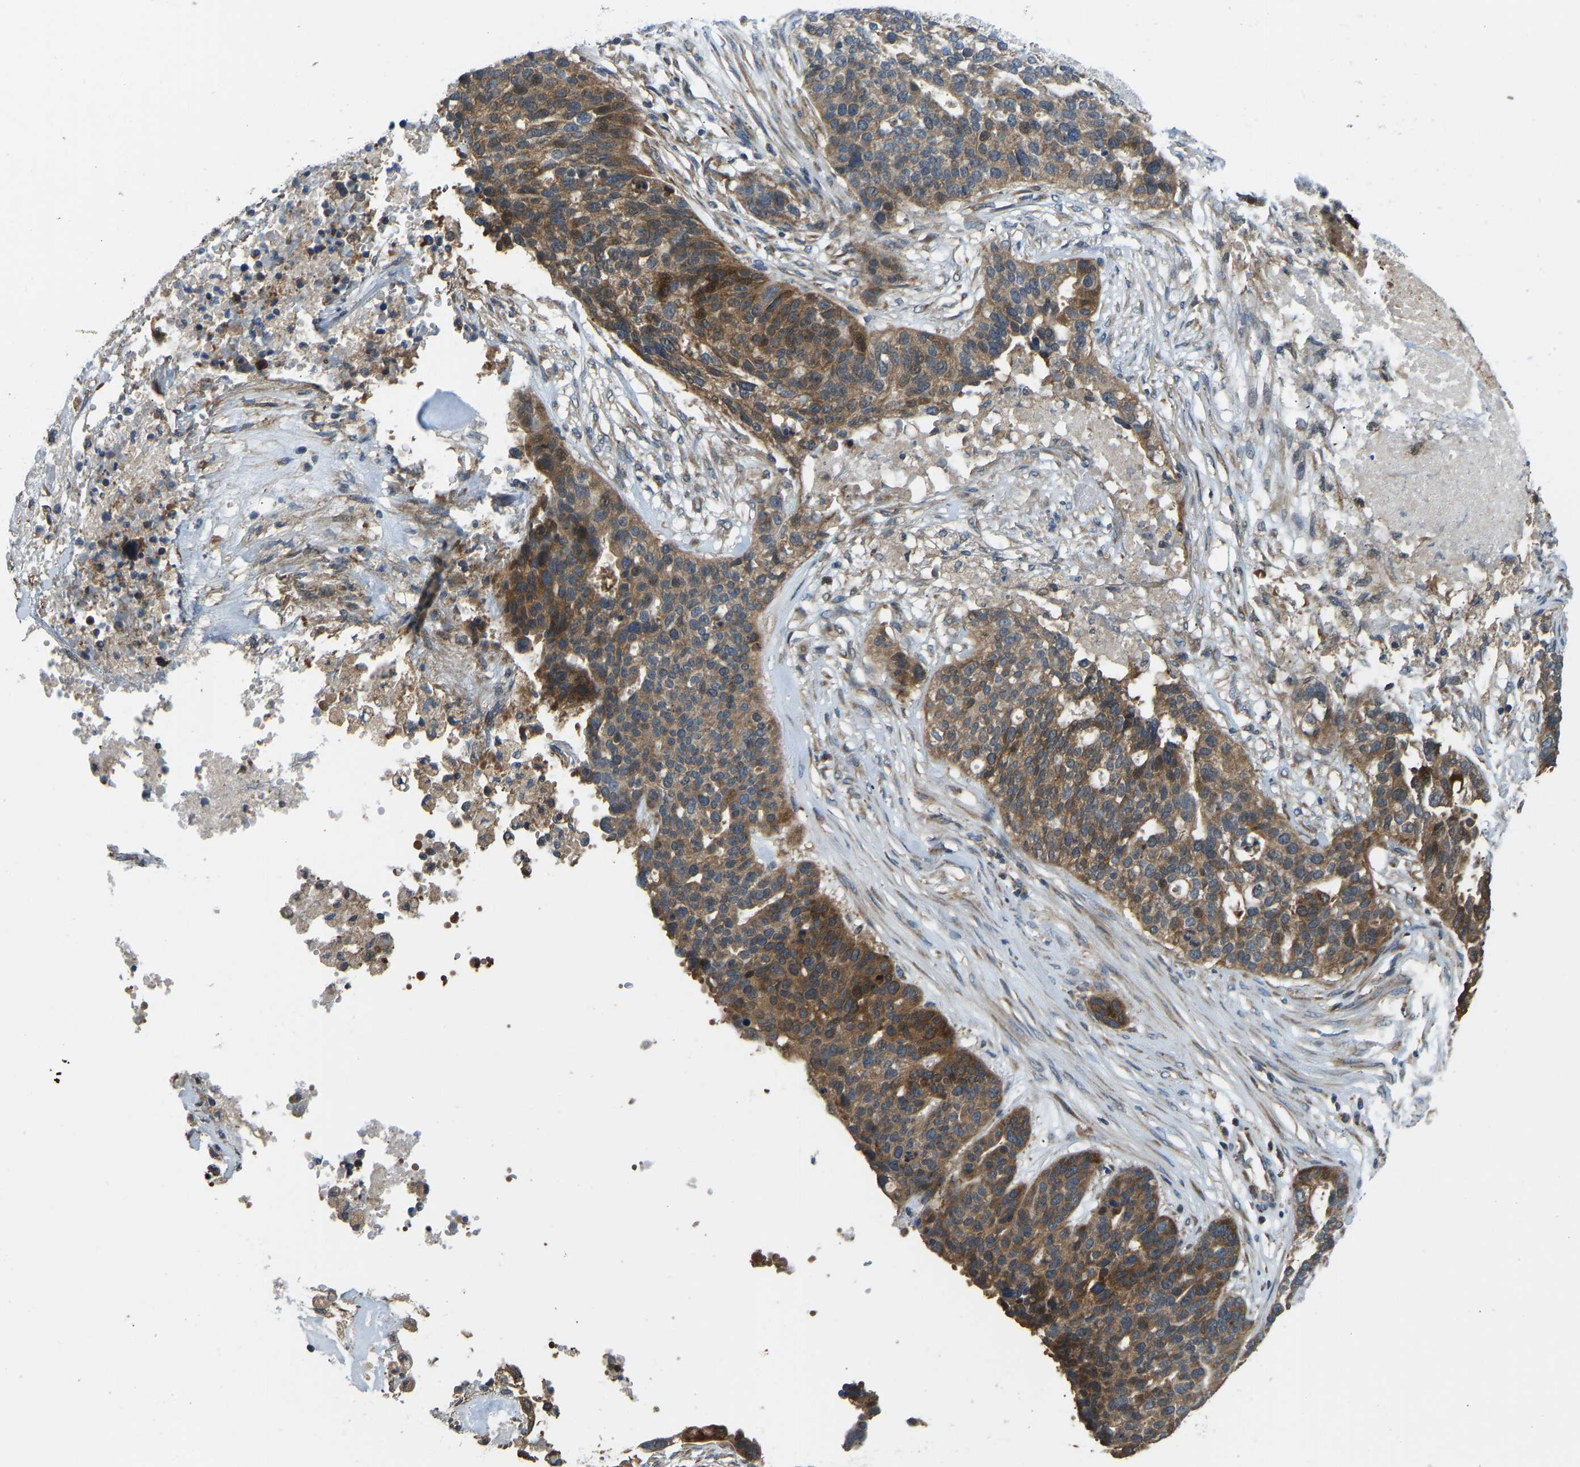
{"staining": {"intensity": "moderate", "quantity": ">75%", "location": "cytoplasmic/membranous"}, "tissue": "ovarian cancer", "cell_type": "Tumor cells", "image_type": "cancer", "snomed": [{"axis": "morphology", "description": "Cystadenocarcinoma, serous, NOS"}, {"axis": "topography", "description": "Ovary"}], "caption": "A high-resolution histopathology image shows IHC staining of serous cystadenocarcinoma (ovarian), which reveals moderate cytoplasmic/membranous positivity in approximately >75% of tumor cells.", "gene": "RBP1", "patient": {"sex": "female", "age": 59}}